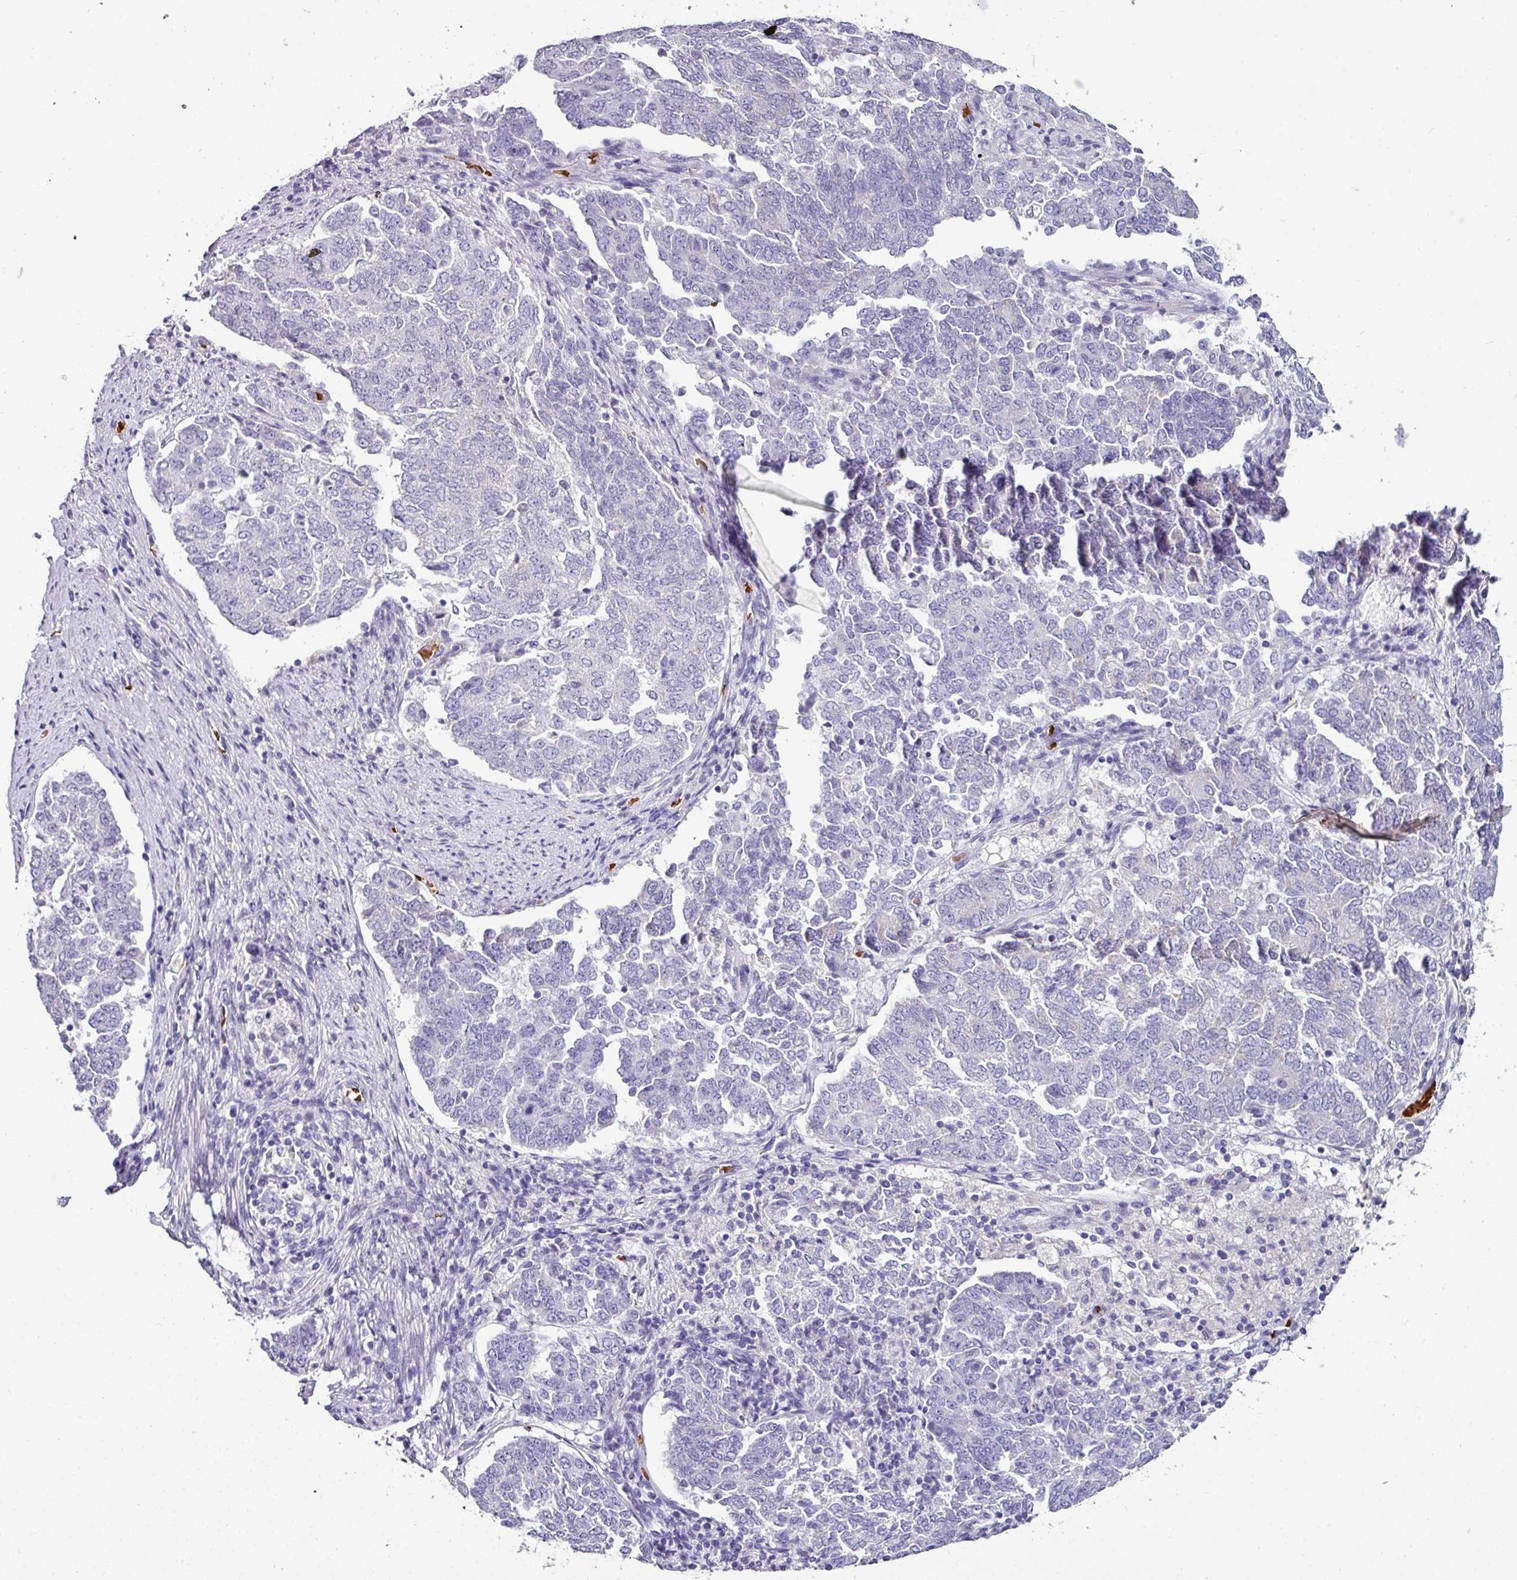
{"staining": {"intensity": "negative", "quantity": "none", "location": "none"}, "tissue": "endometrial cancer", "cell_type": "Tumor cells", "image_type": "cancer", "snomed": [{"axis": "morphology", "description": "Adenocarcinoma, NOS"}, {"axis": "topography", "description": "Endometrium"}], "caption": "Protein analysis of endometrial cancer displays no significant expression in tumor cells.", "gene": "NAPSA", "patient": {"sex": "female", "age": 80}}